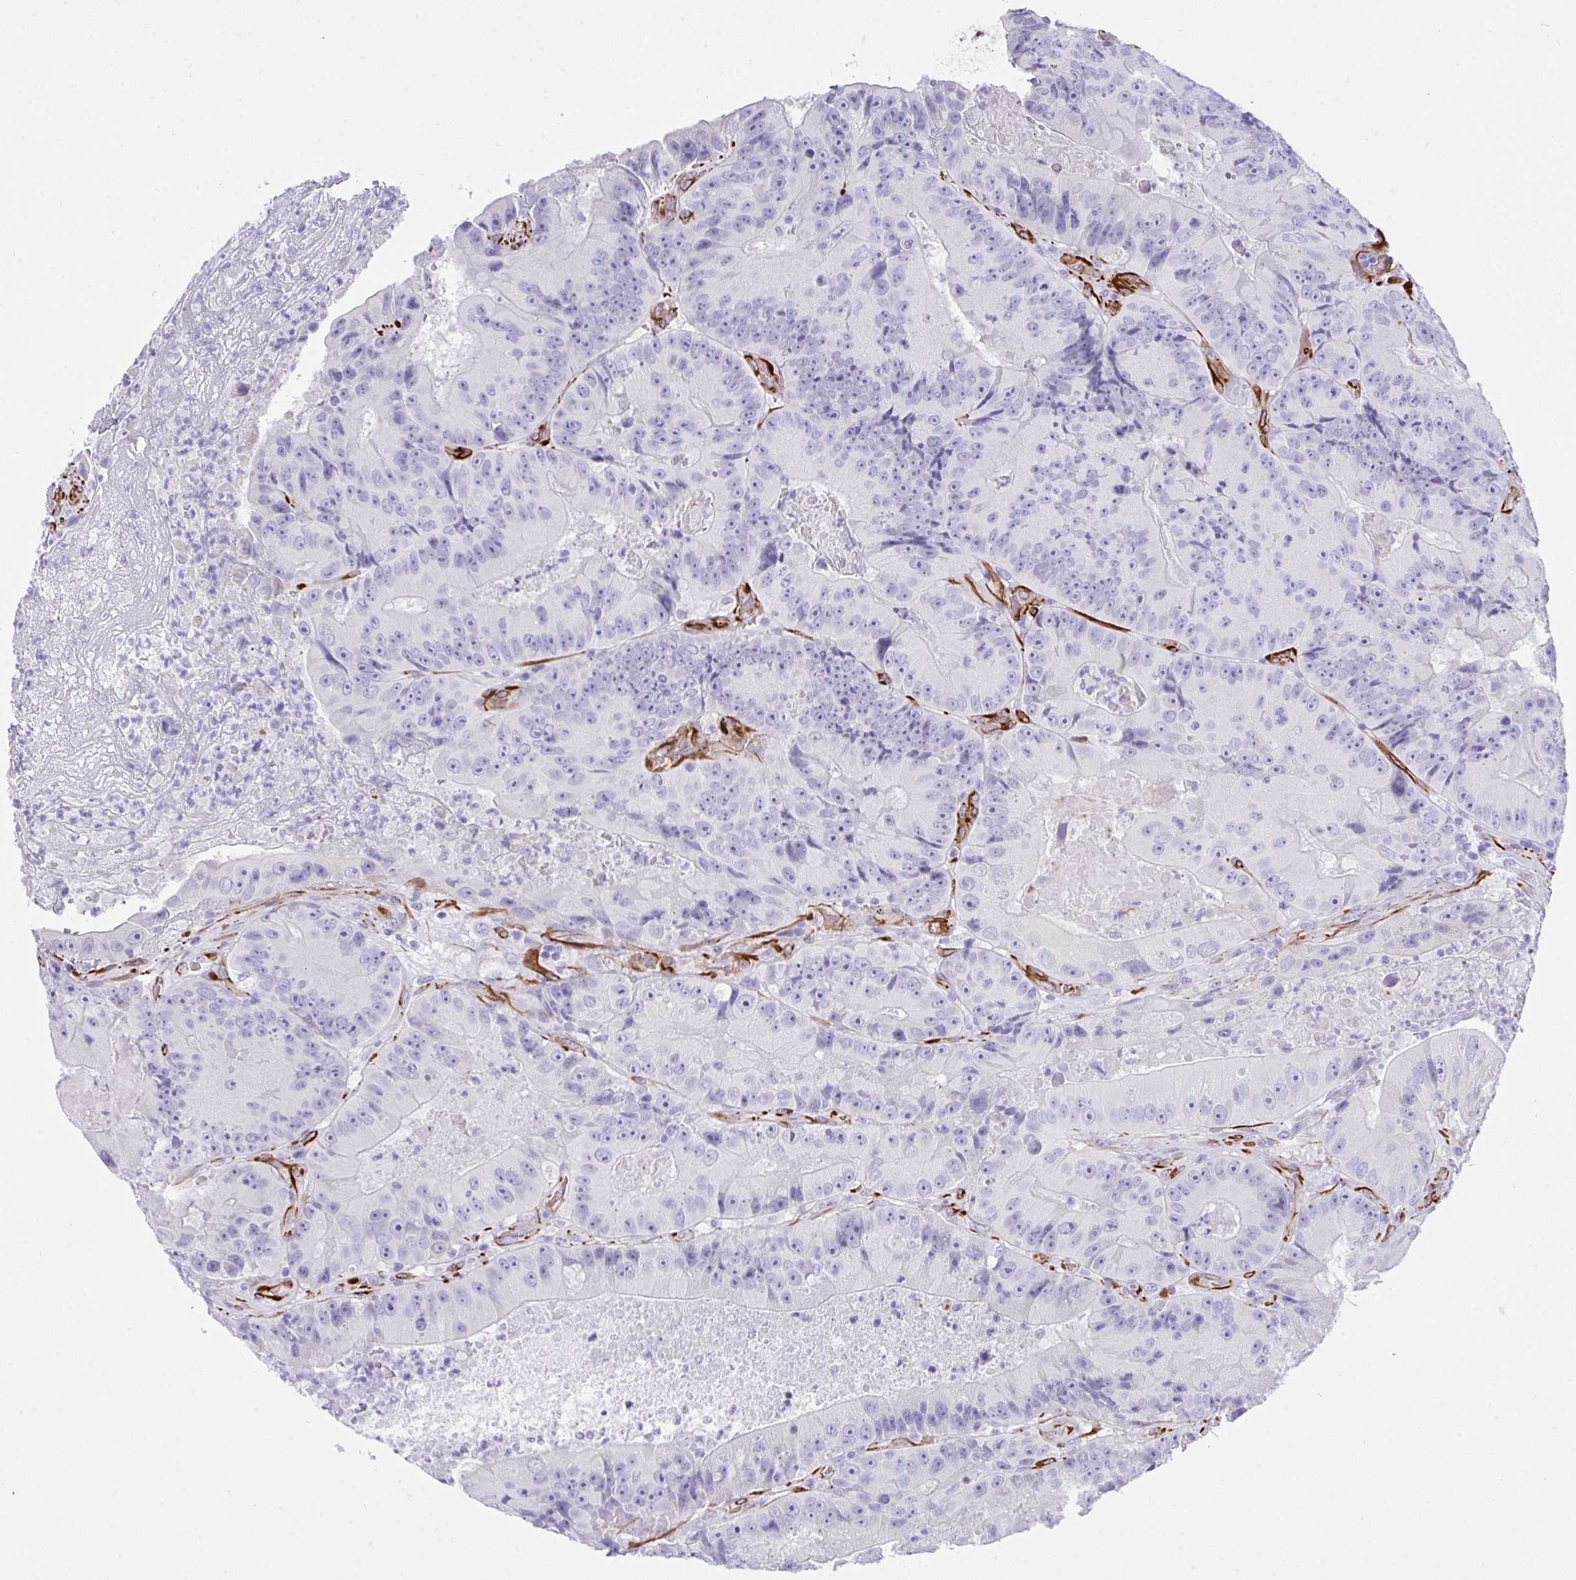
{"staining": {"intensity": "negative", "quantity": "none", "location": "none"}, "tissue": "colorectal cancer", "cell_type": "Tumor cells", "image_type": "cancer", "snomed": [{"axis": "morphology", "description": "Adenocarcinoma, NOS"}, {"axis": "topography", "description": "Colon"}], "caption": "High magnification brightfield microscopy of colorectal adenocarcinoma stained with DAB (brown) and counterstained with hematoxylin (blue): tumor cells show no significant staining. The staining was performed using DAB (3,3'-diaminobenzidine) to visualize the protein expression in brown, while the nuclei were stained in blue with hematoxylin (Magnification: 20x).", "gene": "SLC35B1", "patient": {"sex": "female", "age": 86}}